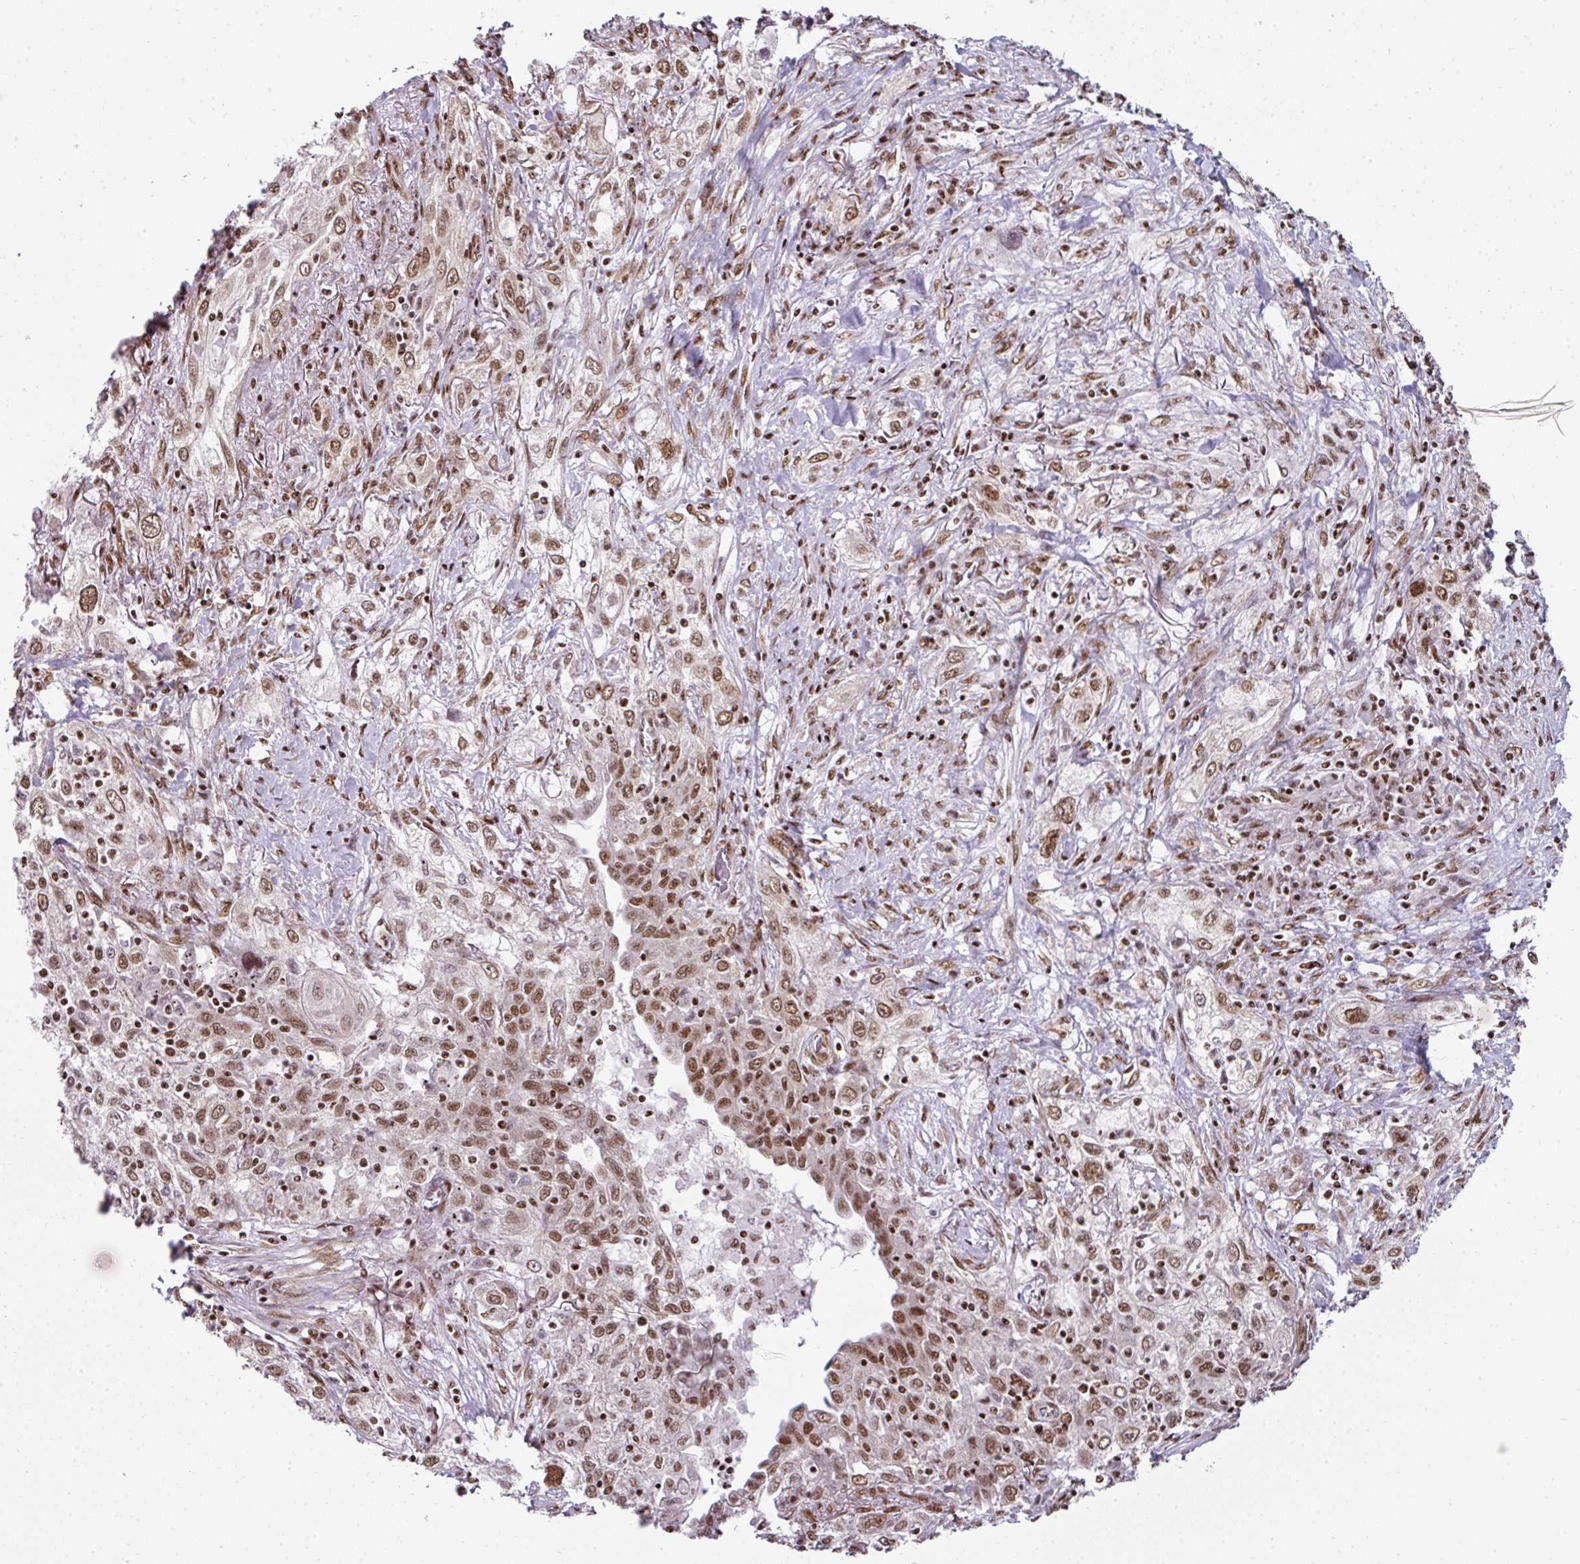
{"staining": {"intensity": "moderate", "quantity": ">75%", "location": "nuclear"}, "tissue": "lung cancer", "cell_type": "Tumor cells", "image_type": "cancer", "snomed": [{"axis": "morphology", "description": "Squamous cell carcinoma, NOS"}, {"axis": "topography", "description": "Lung"}], "caption": "Immunohistochemistry (IHC) photomicrograph of neoplastic tissue: human lung cancer (squamous cell carcinoma) stained using immunohistochemistry (IHC) shows medium levels of moderate protein expression localized specifically in the nuclear of tumor cells, appearing as a nuclear brown color.", "gene": "NFYA", "patient": {"sex": "female", "age": 69}}